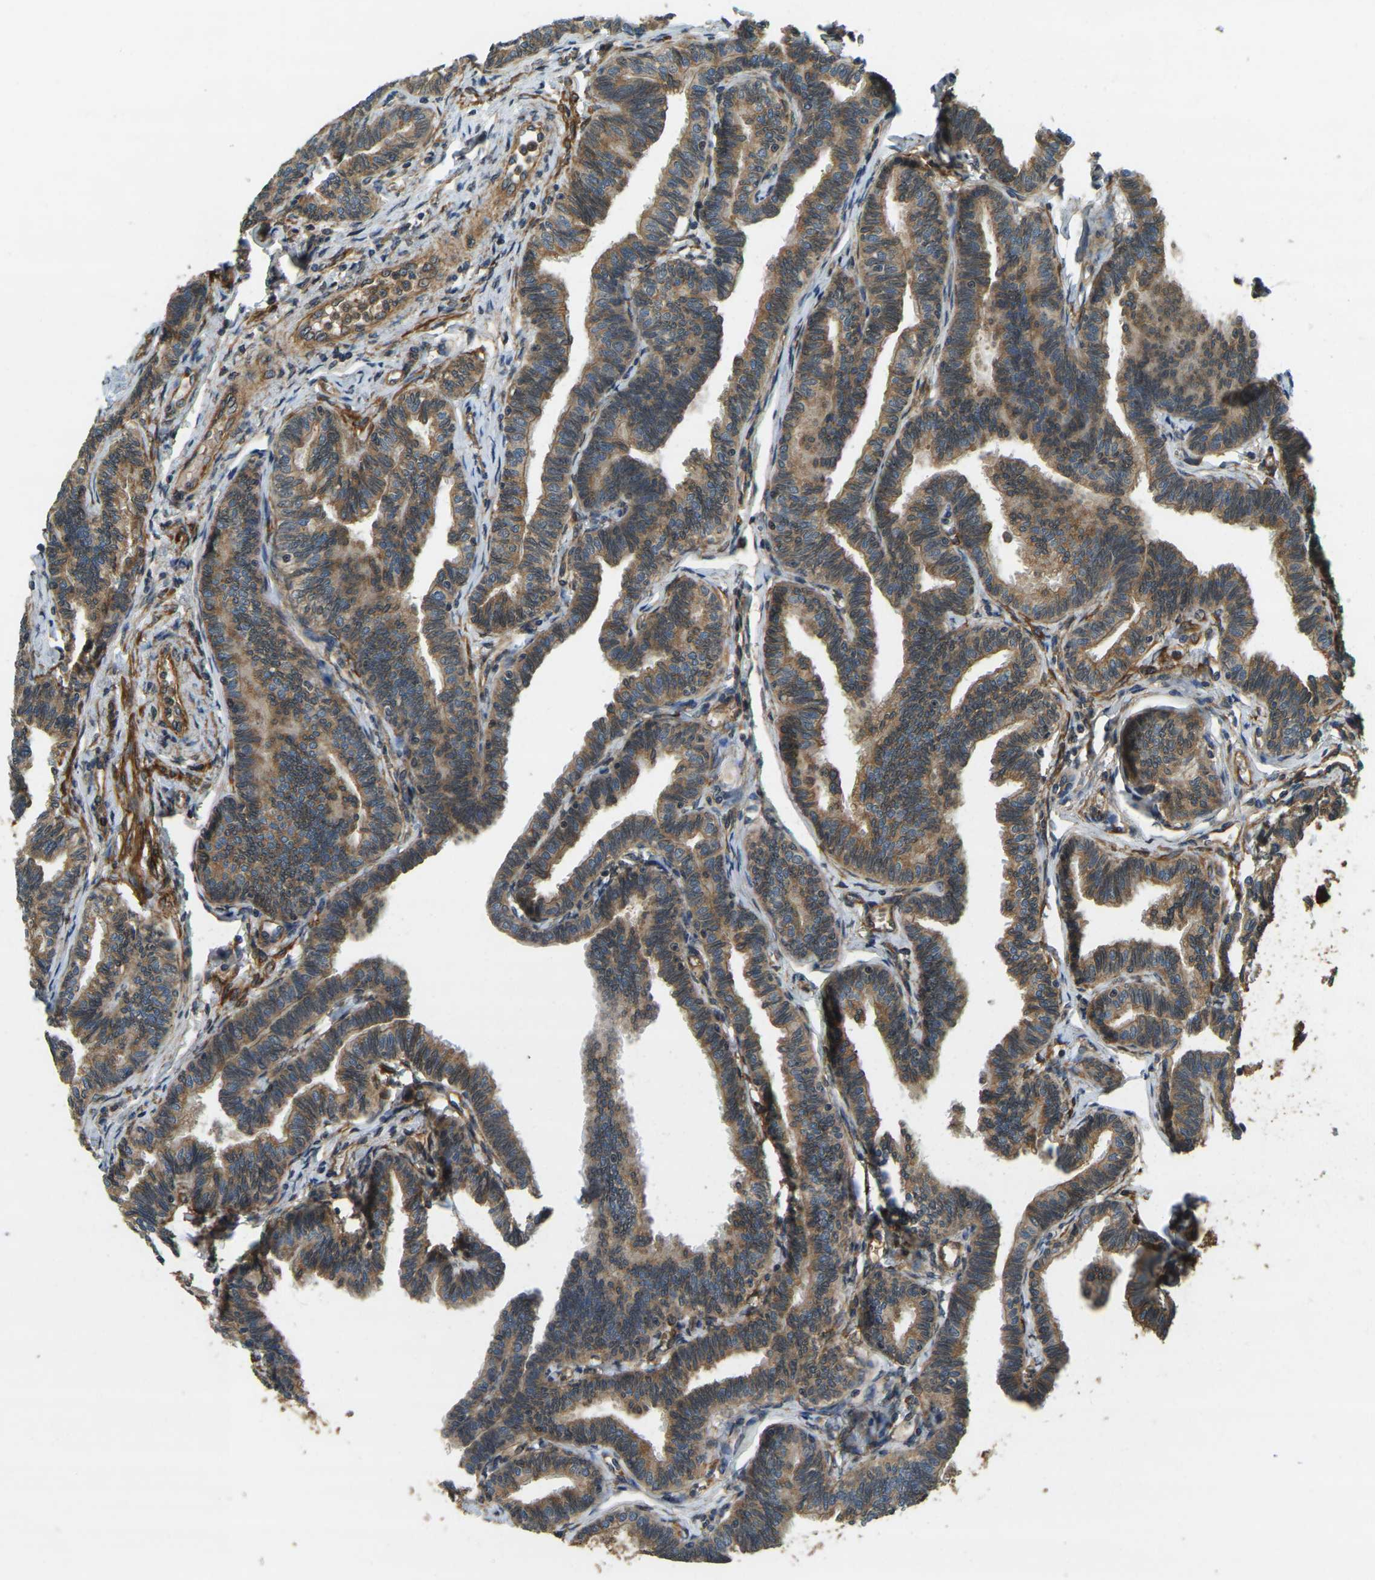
{"staining": {"intensity": "moderate", "quantity": ">75%", "location": "cytoplasmic/membranous"}, "tissue": "fallopian tube", "cell_type": "Glandular cells", "image_type": "normal", "snomed": [{"axis": "morphology", "description": "Normal tissue, NOS"}, {"axis": "topography", "description": "Fallopian tube"}, {"axis": "topography", "description": "Ovary"}], "caption": "Fallopian tube was stained to show a protein in brown. There is medium levels of moderate cytoplasmic/membranous staining in about >75% of glandular cells.", "gene": "ERGIC1", "patient": {"sex": "female", "age": 23}}